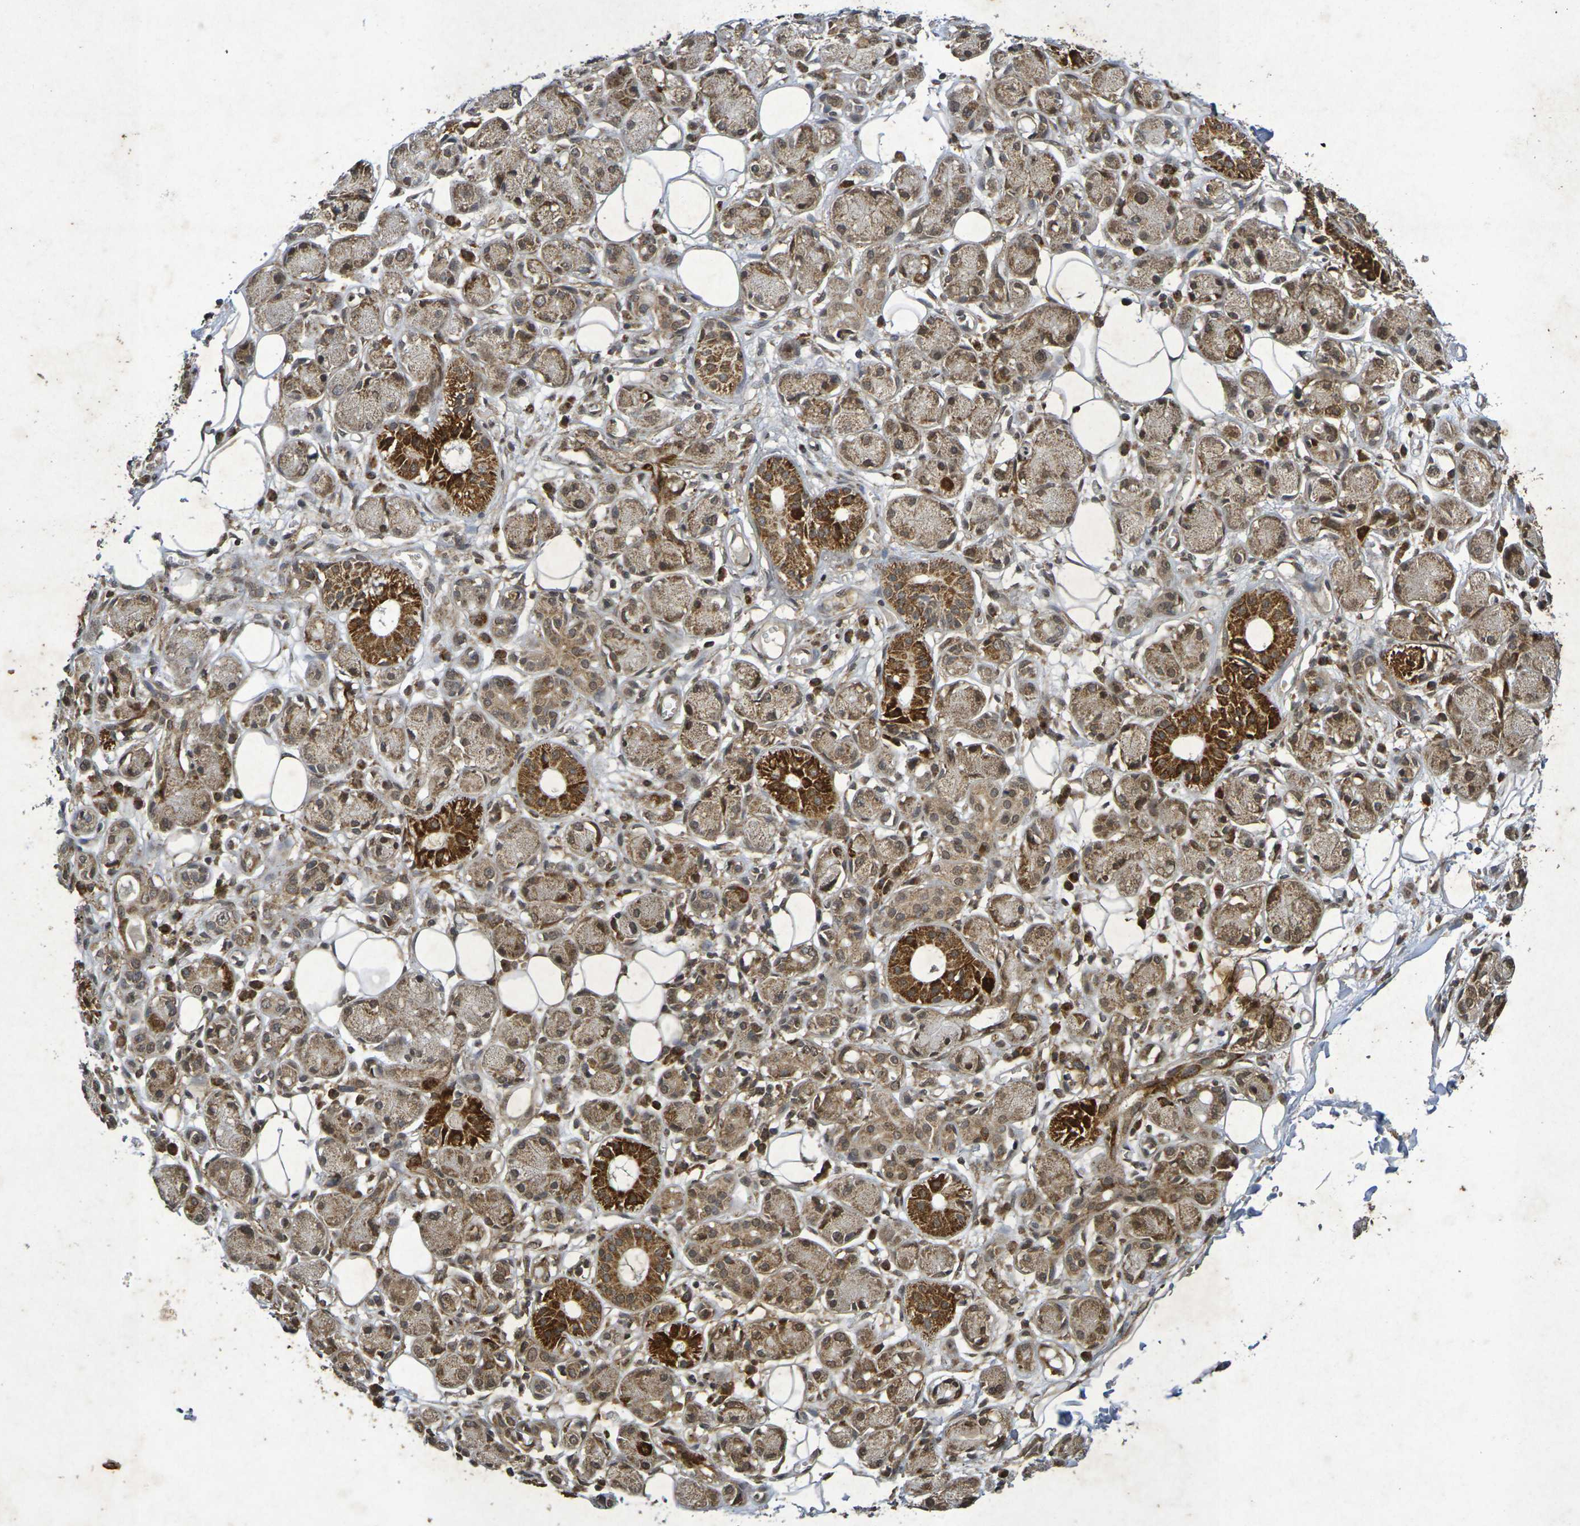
{"staining": {"intensity": "weak", "quantity": "25%-75%", "location": "cytoplasmic/membranous"}, "tissue": "adipose tissue", "cell_type": "Adipocytes", "image_type": "normal", "snomed": [{"axis": "morphology", "description": "Normal tissue, NOS"}, {"axis": "morphology", "description": "Inflammation, NOS"}, {"axis": "topography", "description": "Vascular tissue"}, {"axis": "topography", "description": "Salivary gland"}], "caption": "Adipose tissue stained for a protein (brown) exhibits weak cytoplasmic/membranous positive positivity in approximately 25%-75% of adipocytes.", "gene": "GUCY1A2", "patient": {"sex": "female", "age": 75}}